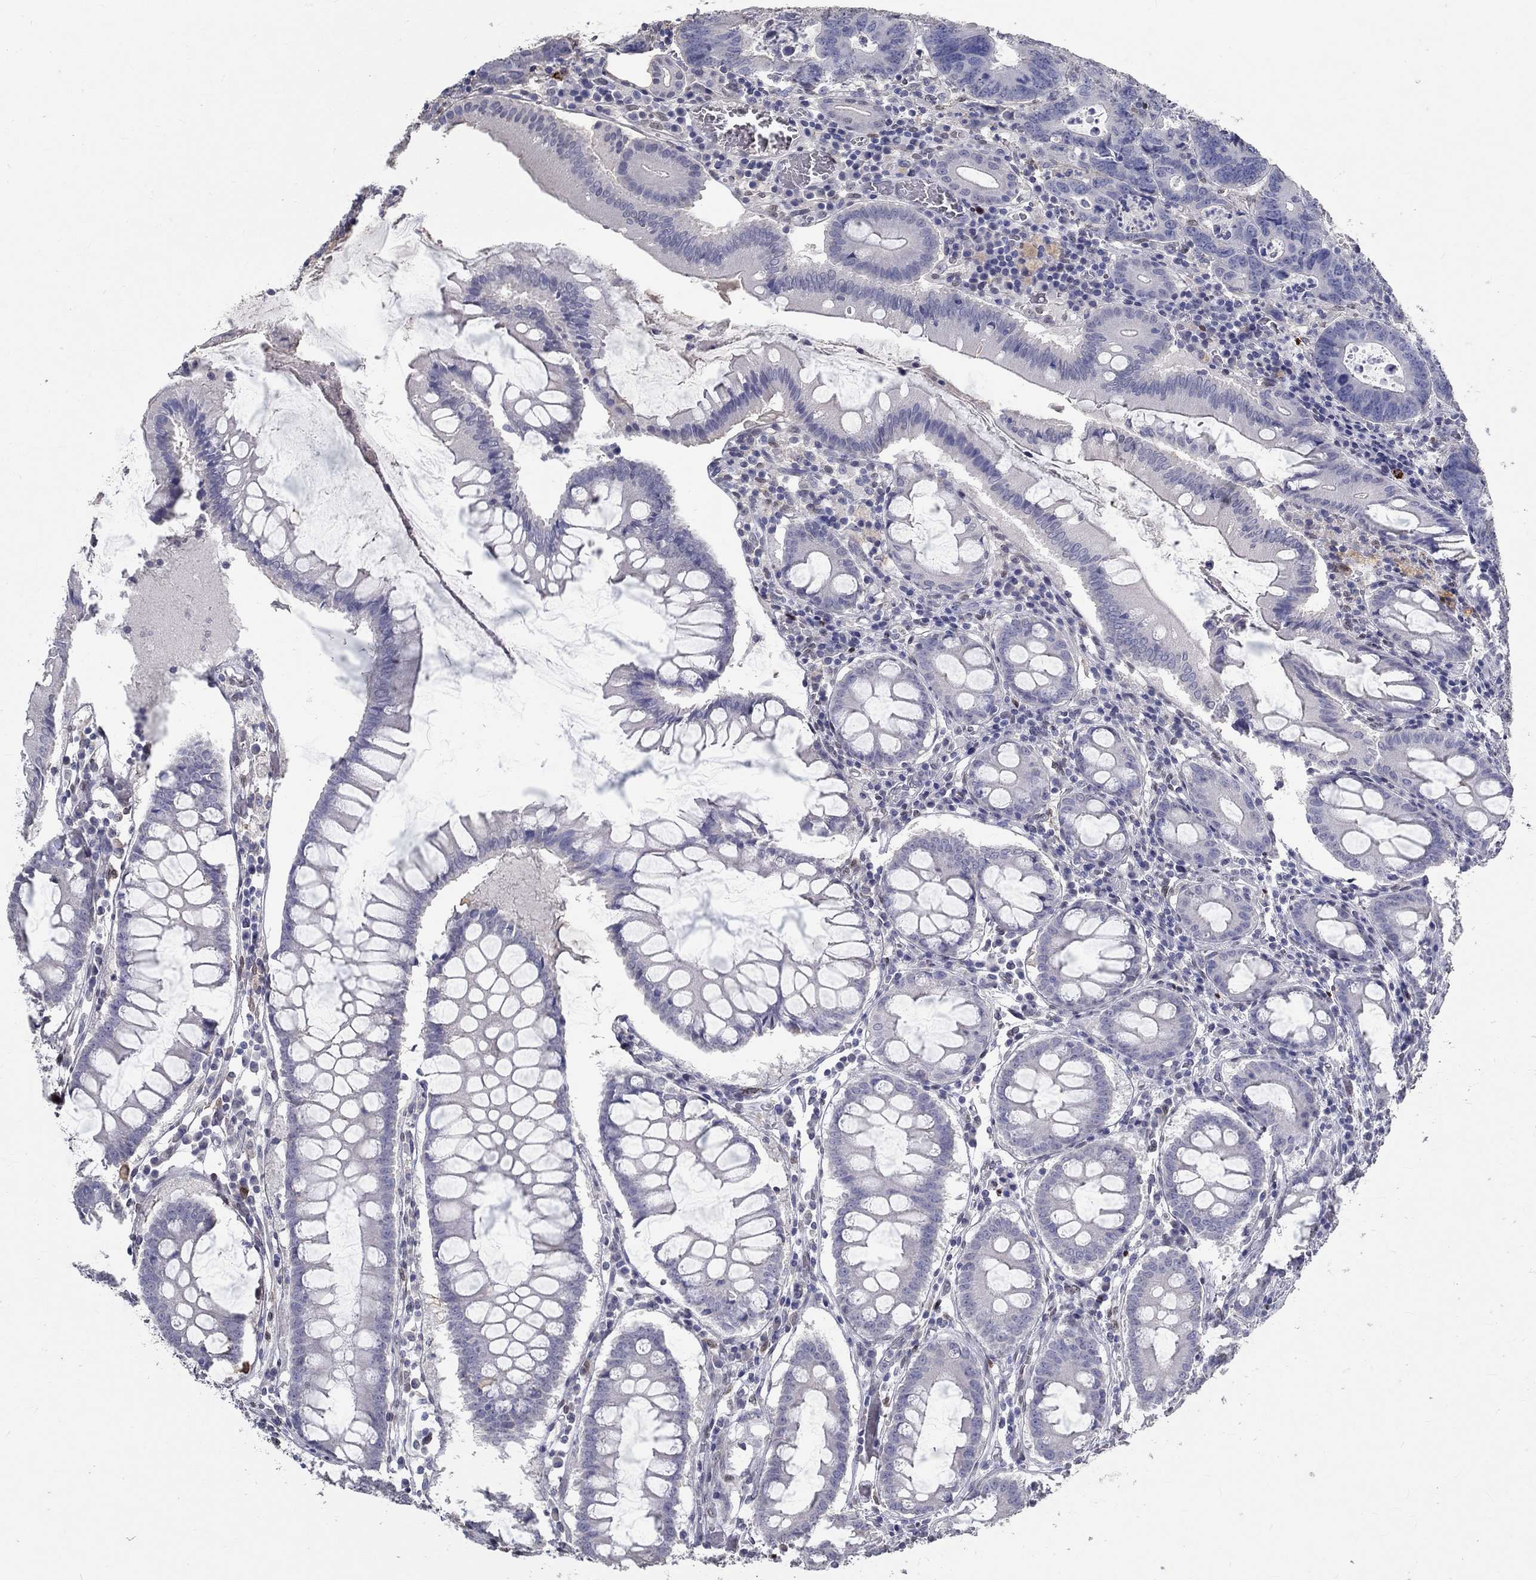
{"staining": {"intensity": "negative", "quantity": "none", "location": "none"}, "tissue": "colorectal cancer", "cell_type": "Tumor cells", "image_type": "cancer", "snomed": [{"axis": "morphology", "description": "Adenocarcinoma, NOS"}, {"axis": "topography", "description": "Colon"}], "caption": "The micrograph reveals no staining of tumor cells in colorectal adenocarcinoma. The staining is performed using DAB (3,3'-diaminobenzidine) brown chromogen with nuclei counter-stained in using hematoxylin.", "gene": "FGF2", "patient": {"sex": "female", "age": 82}}